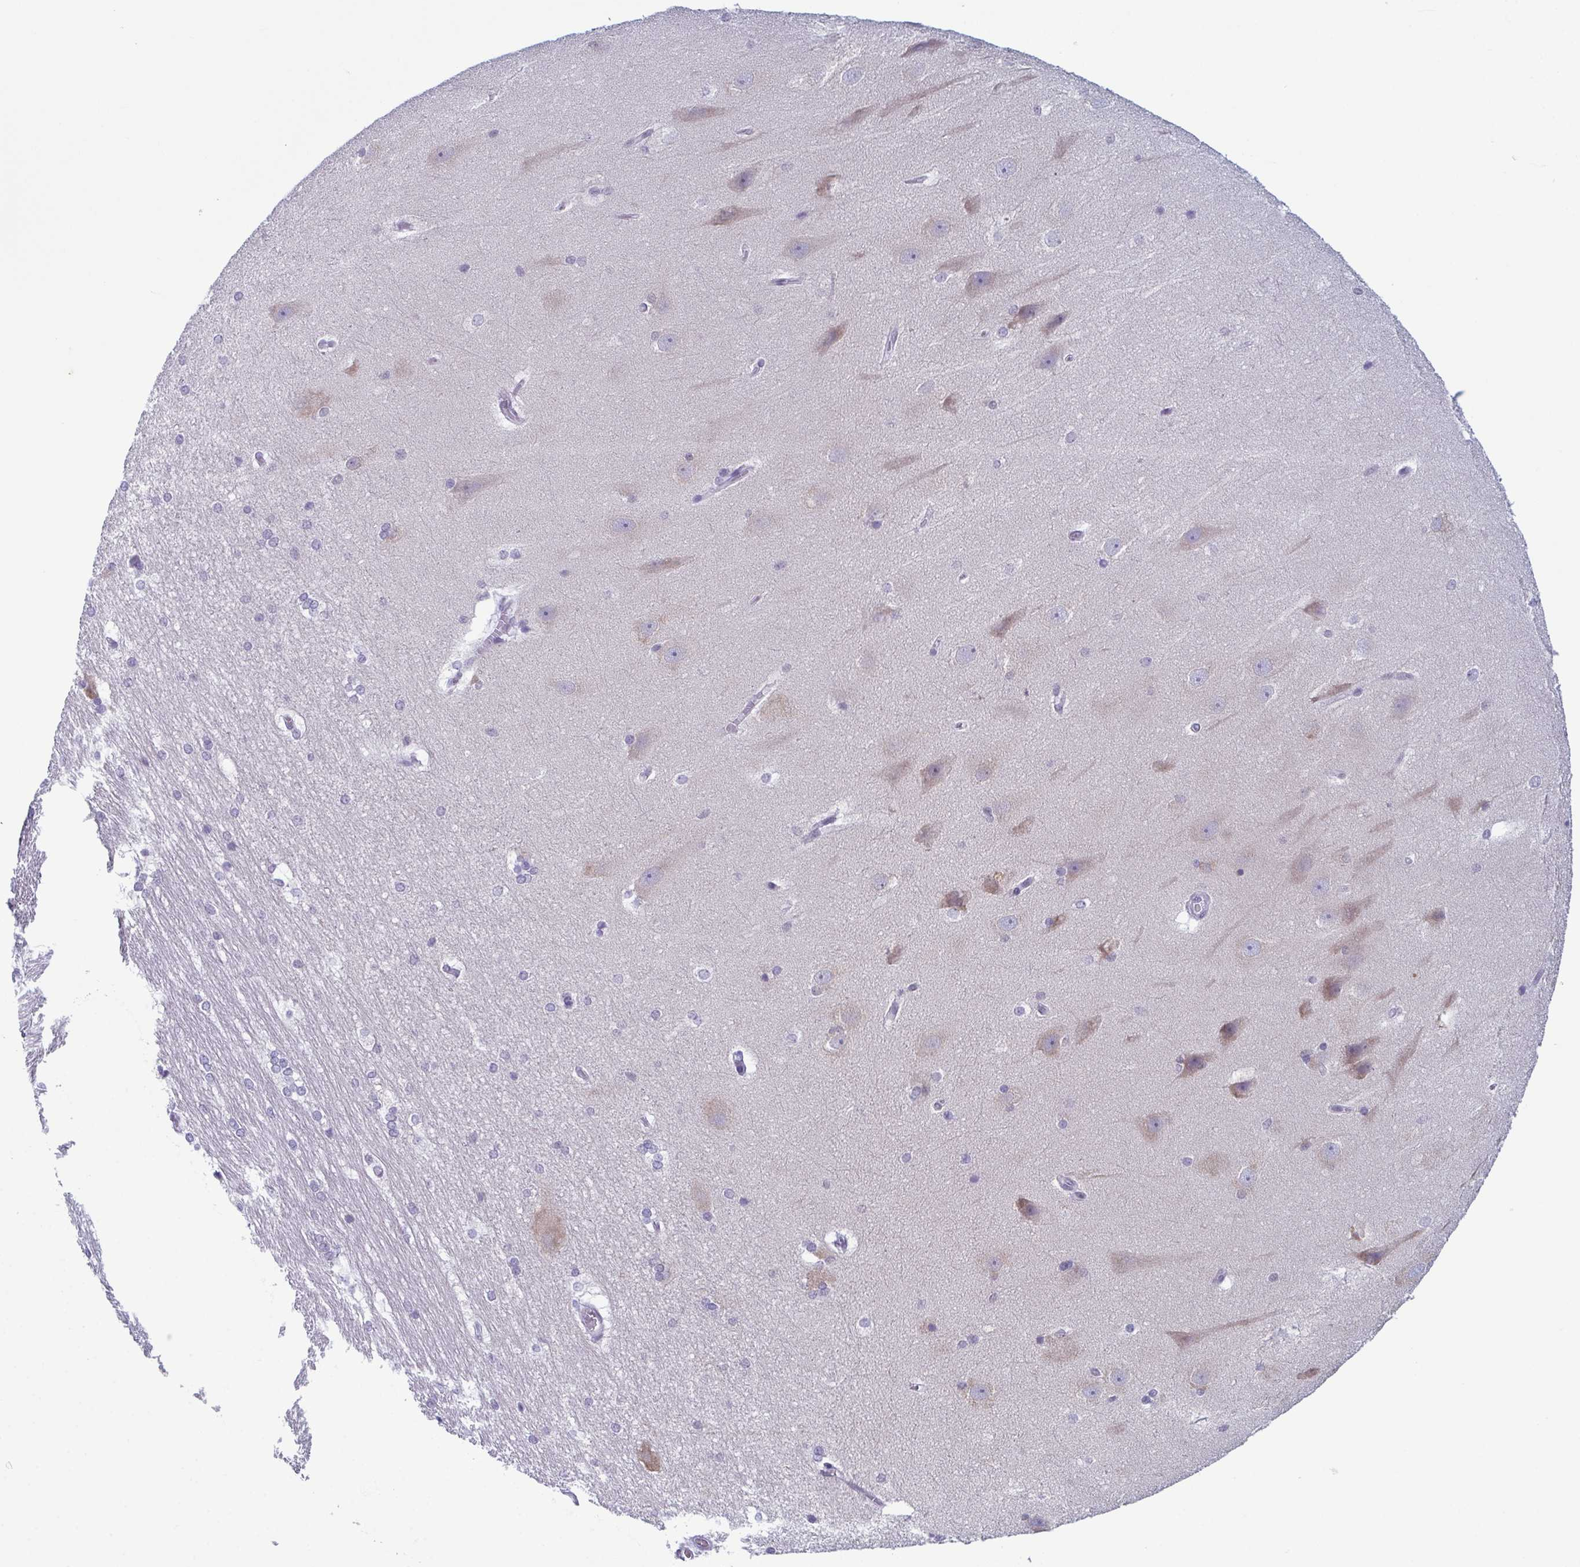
{"staining": {"intensity": "negative", "quantity": "none", "location": "none"}, "tissue": "hippocampus", "cell_type": "Glial cells", "image_type": "normal", "snomed": [{"axis": "morphology", "description": "Normal tissue, NOS"}, {"axis": "topography", "description": "Cerebral cortex"}, {"axis": "topography", "description": "Hippocampus"}], "caption": "DAB (3,3'-diaminobenzidine) immunohistochemical staining of unremarkable human hippocampus exhibits no significant expression in glial cells. (Stains: DAB (3,3'-diaminobenzidine) immunohistochemistry (IHC) with hematoxylin counter stain, Microscopy: brightfield microscopy at high magnification).", "gene": "RBM7", "patient": {"sex": "female", "age": 19}}